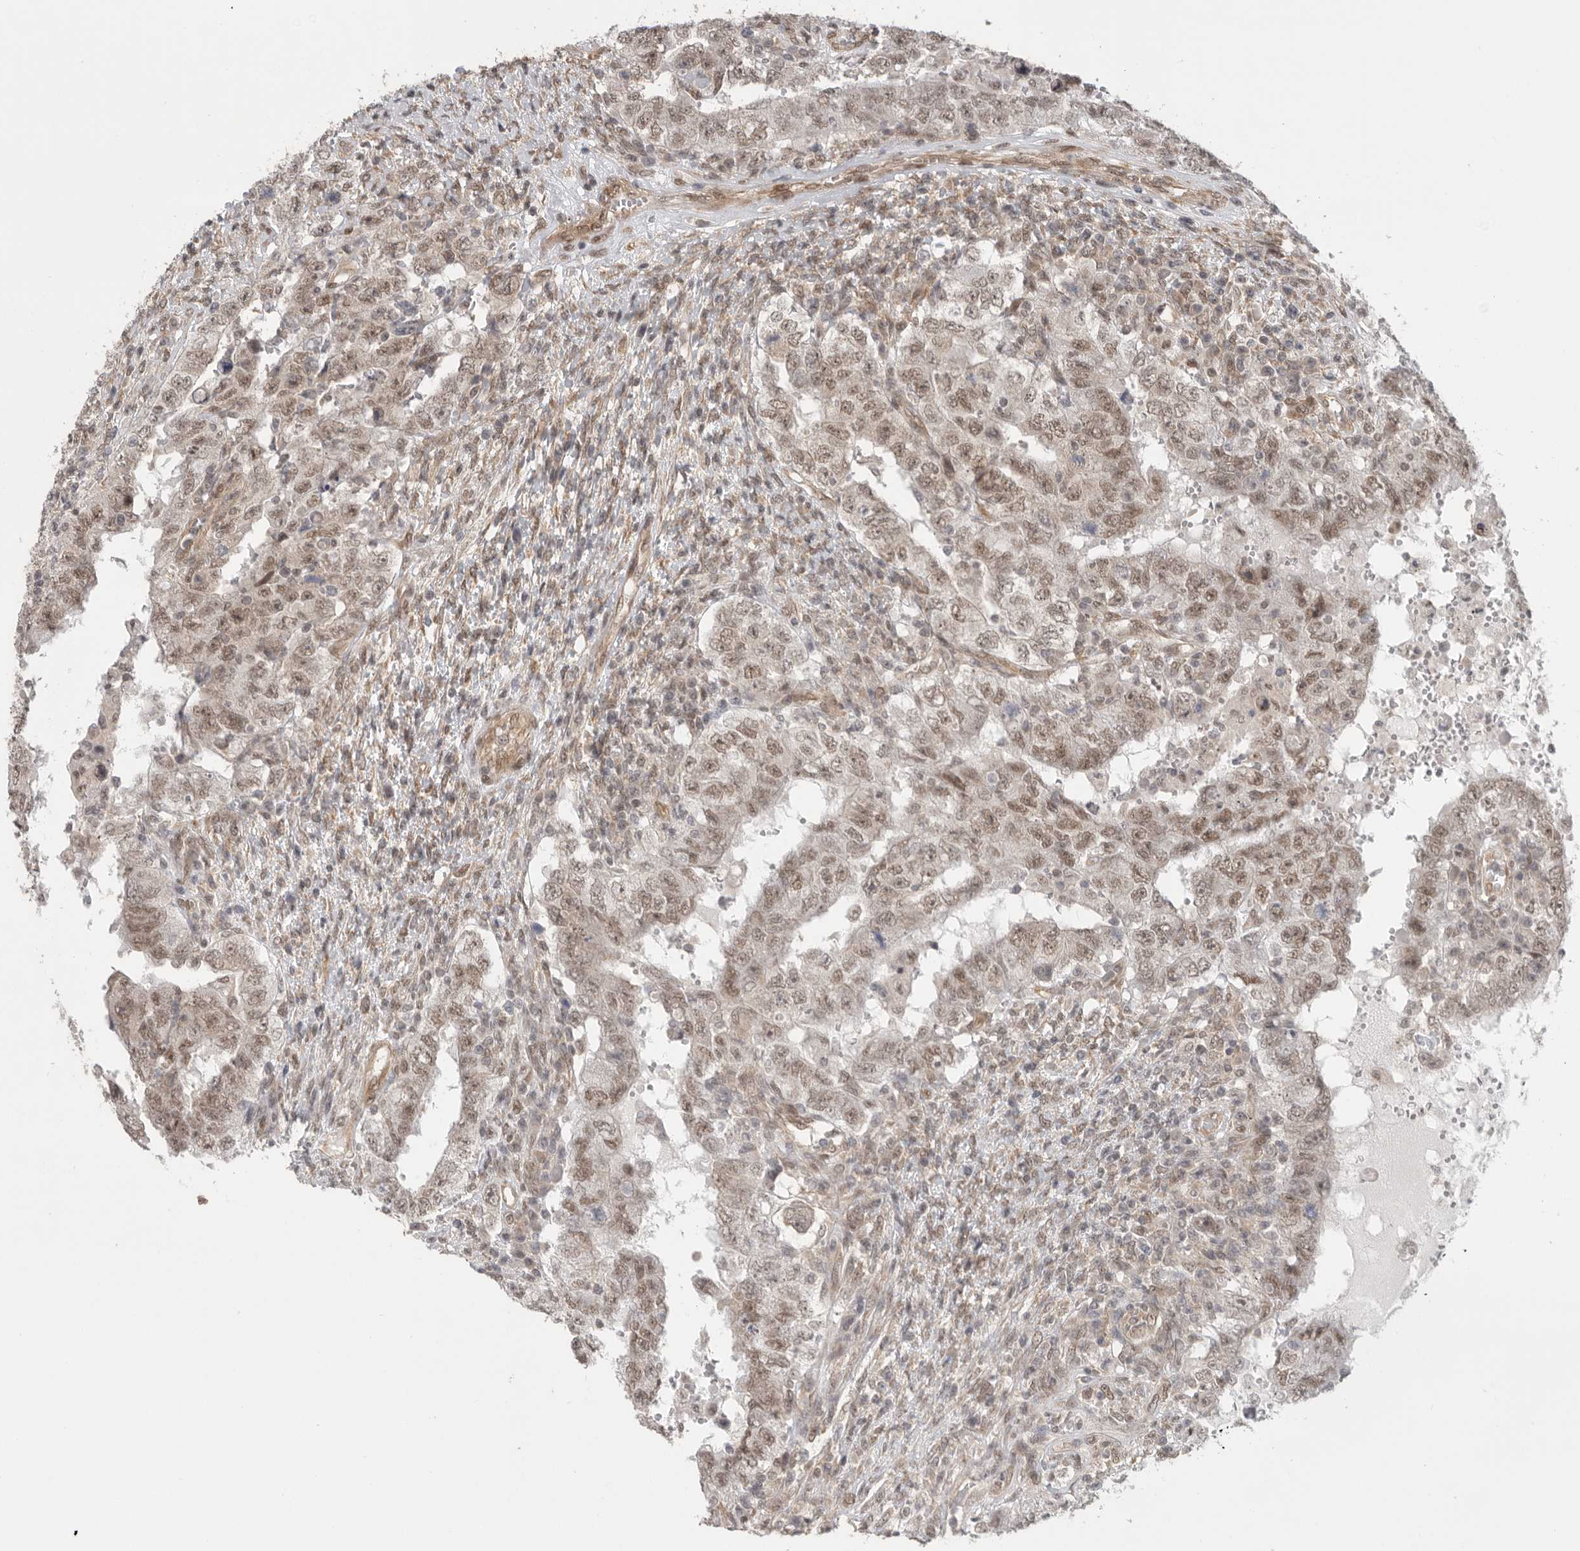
{"staining": {"intensity": "weak", "quantity": ">75%", "location": "cytoplasmic/membranous,nuclear"}, "tissue": "testis cancer", "cell_type": "Tumor cells", "image_type": "cancer", "snomed": [{"axis": "morphology", "description": "Carcinoma, Embryonal, NOS"}, {"axis": "topography", "description": "Testis"}], "caption": "This image reveals IHC staining of human testis embryonal carcinoma, with low weak cytoplasmic/membranous and nuclear expression in about >75% of tumor cells.", "gene": "VPS50", "patient": {"sex": "male", "age": 26}}